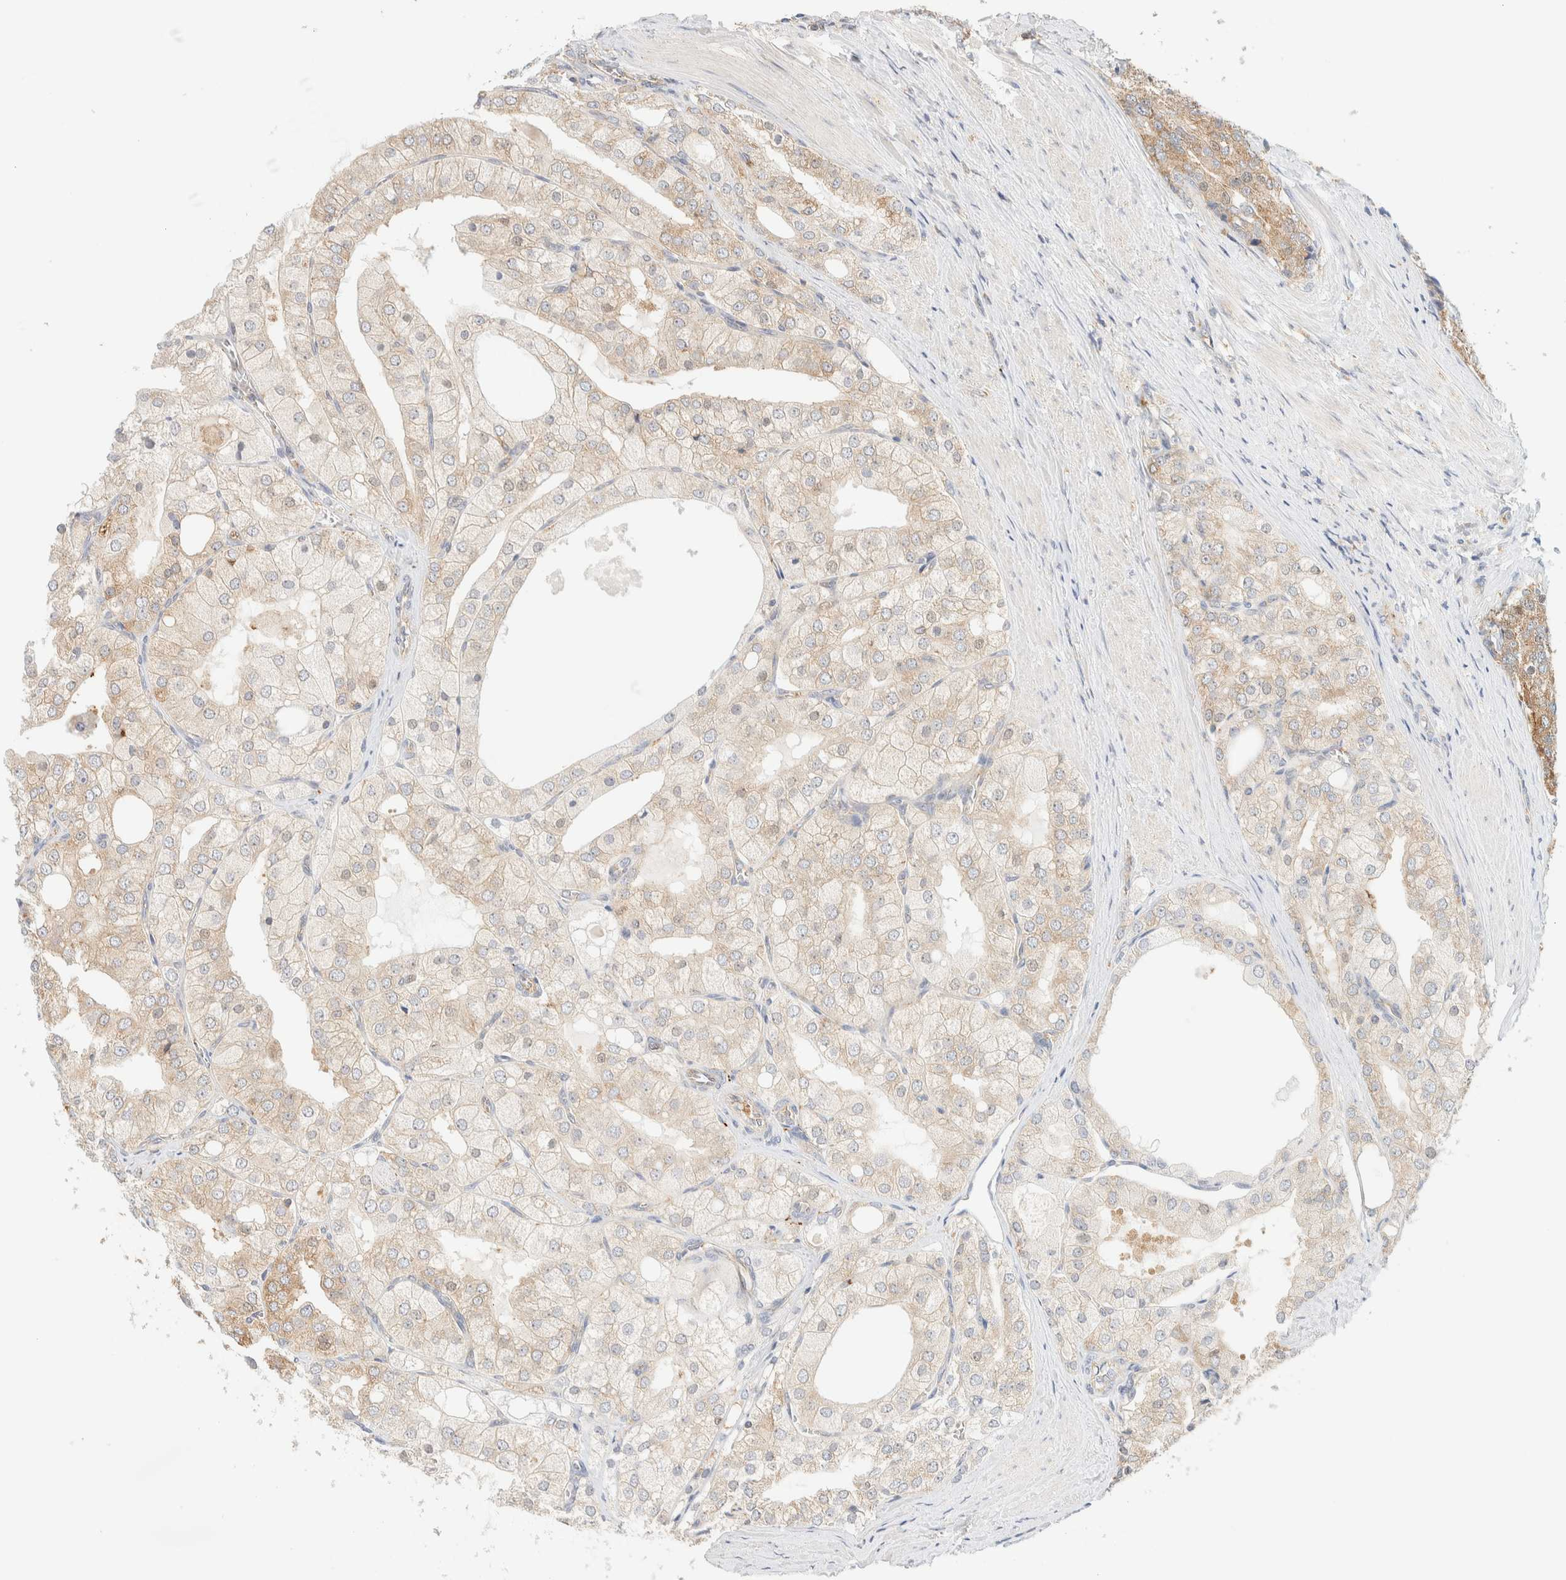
{"staining": {"intensity": "moderate", "quantity": "25%-75%", "location": "cytoplasmic/membranous"}, "tissue": "prostate cancer", "cell_type": "Tumor cells", "image_type": "cancer", "snomed": [{"axis": "morphology", "description": "Adenocarcinoma, High grade"}, {"axis": "topography", "description": "Prostate"}], "caption": "DAB (3,3'-diaminobenzidine) immunohistochemical staining of human prostate cancer displays moderate cytoplasmic/membranous protein expression in approximately 25%-75% of tumor cells.", "gene": "TBC1D8B", "patient": {"sex": "male", "age": 50}}